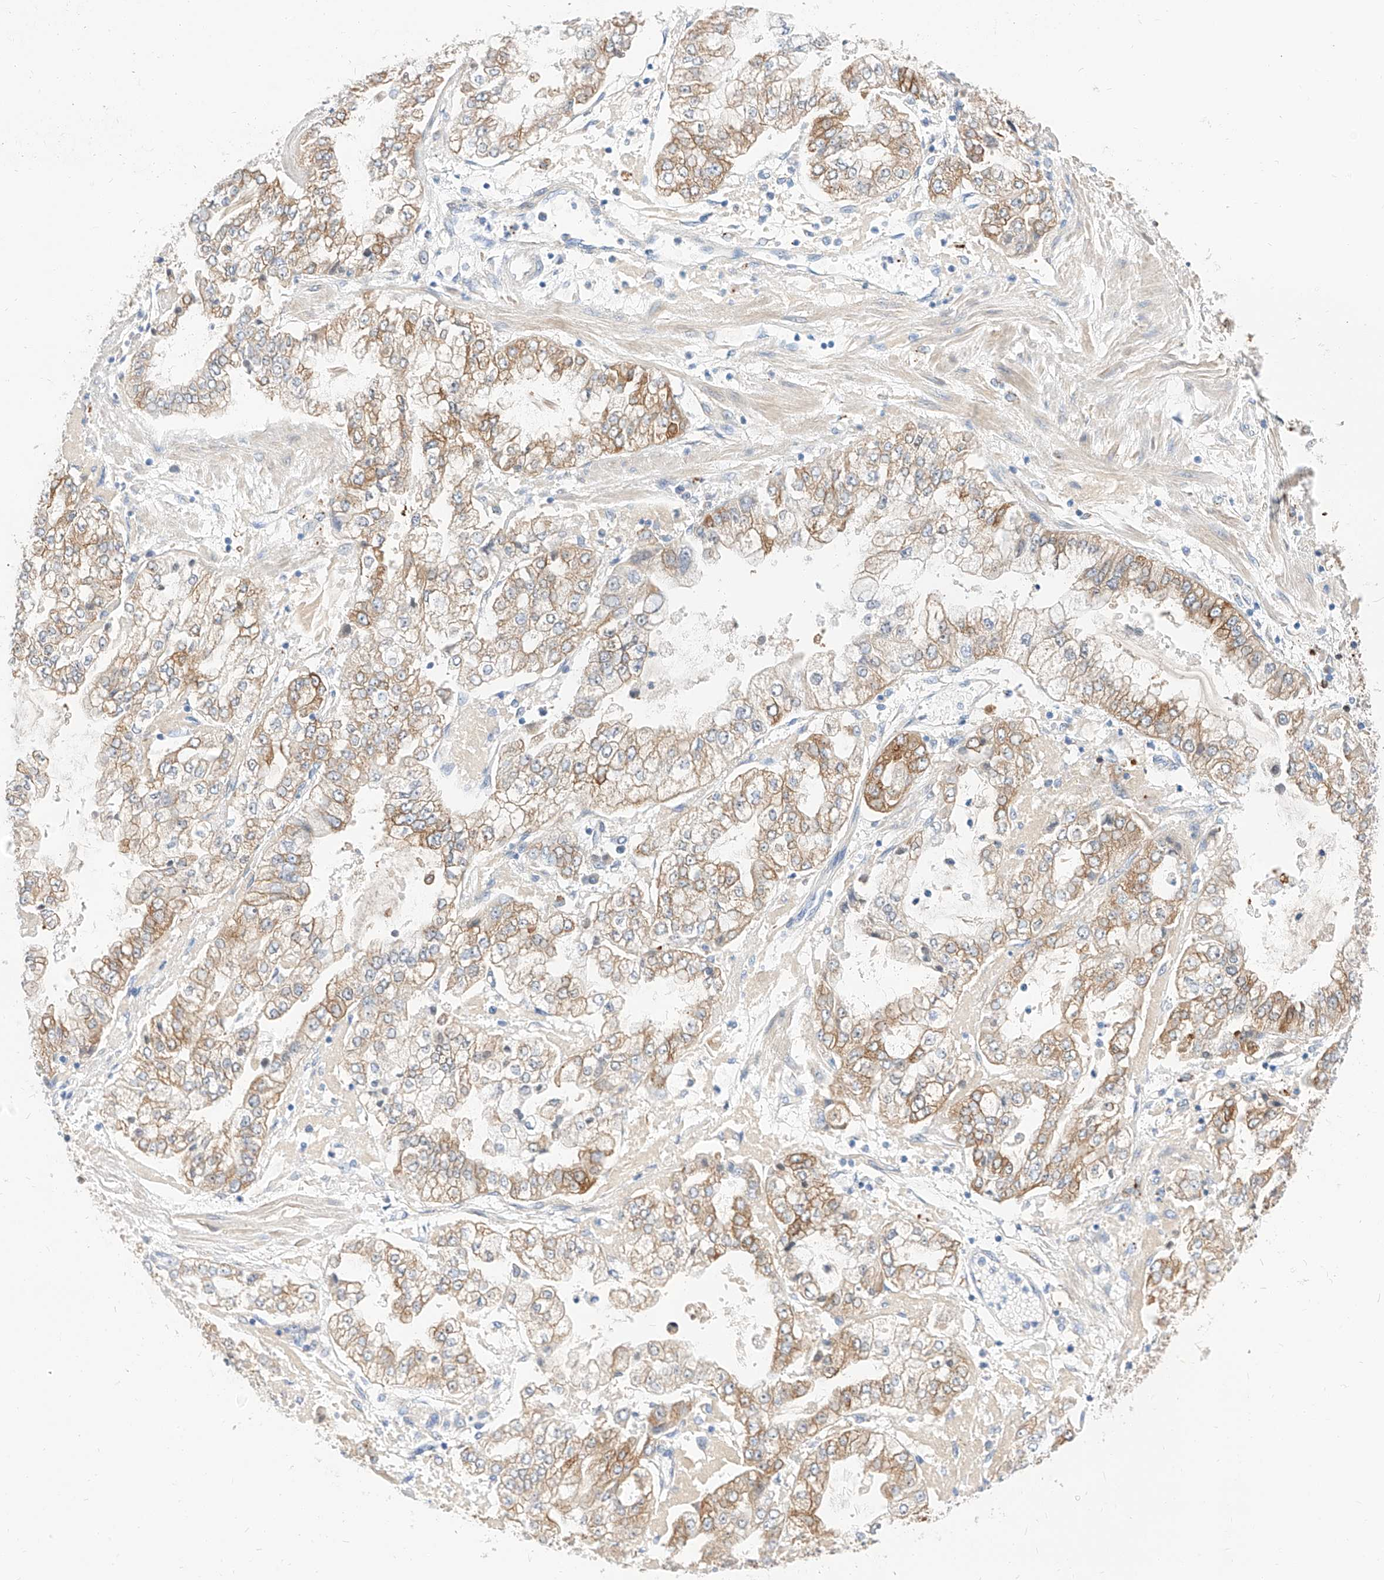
{"staining": {"intensity": "moderate", "quantity": "25%-75%", "location": "cytoplasmic/membranous"}, "tissue": "stomach cancer", "cell_type": "Tumor cells", "image_type": "cancer", "snomed": [{"axis": "morphology", "description": "Adenocarcinoma, NOS"}, {"axis": "topography", "description": "Stomach"}], "caption": "This image exhibits adenocarcinoma (stomach) stained with immunohistochemistry (IHC) to label a protein in brown. The cytoplasmic/membranous of tumor cells show moderate positivity for the protein. Nuclei are counter-stained blue.", "gene": "MAP7", "patient": {"sex": "male", "age": 76}}